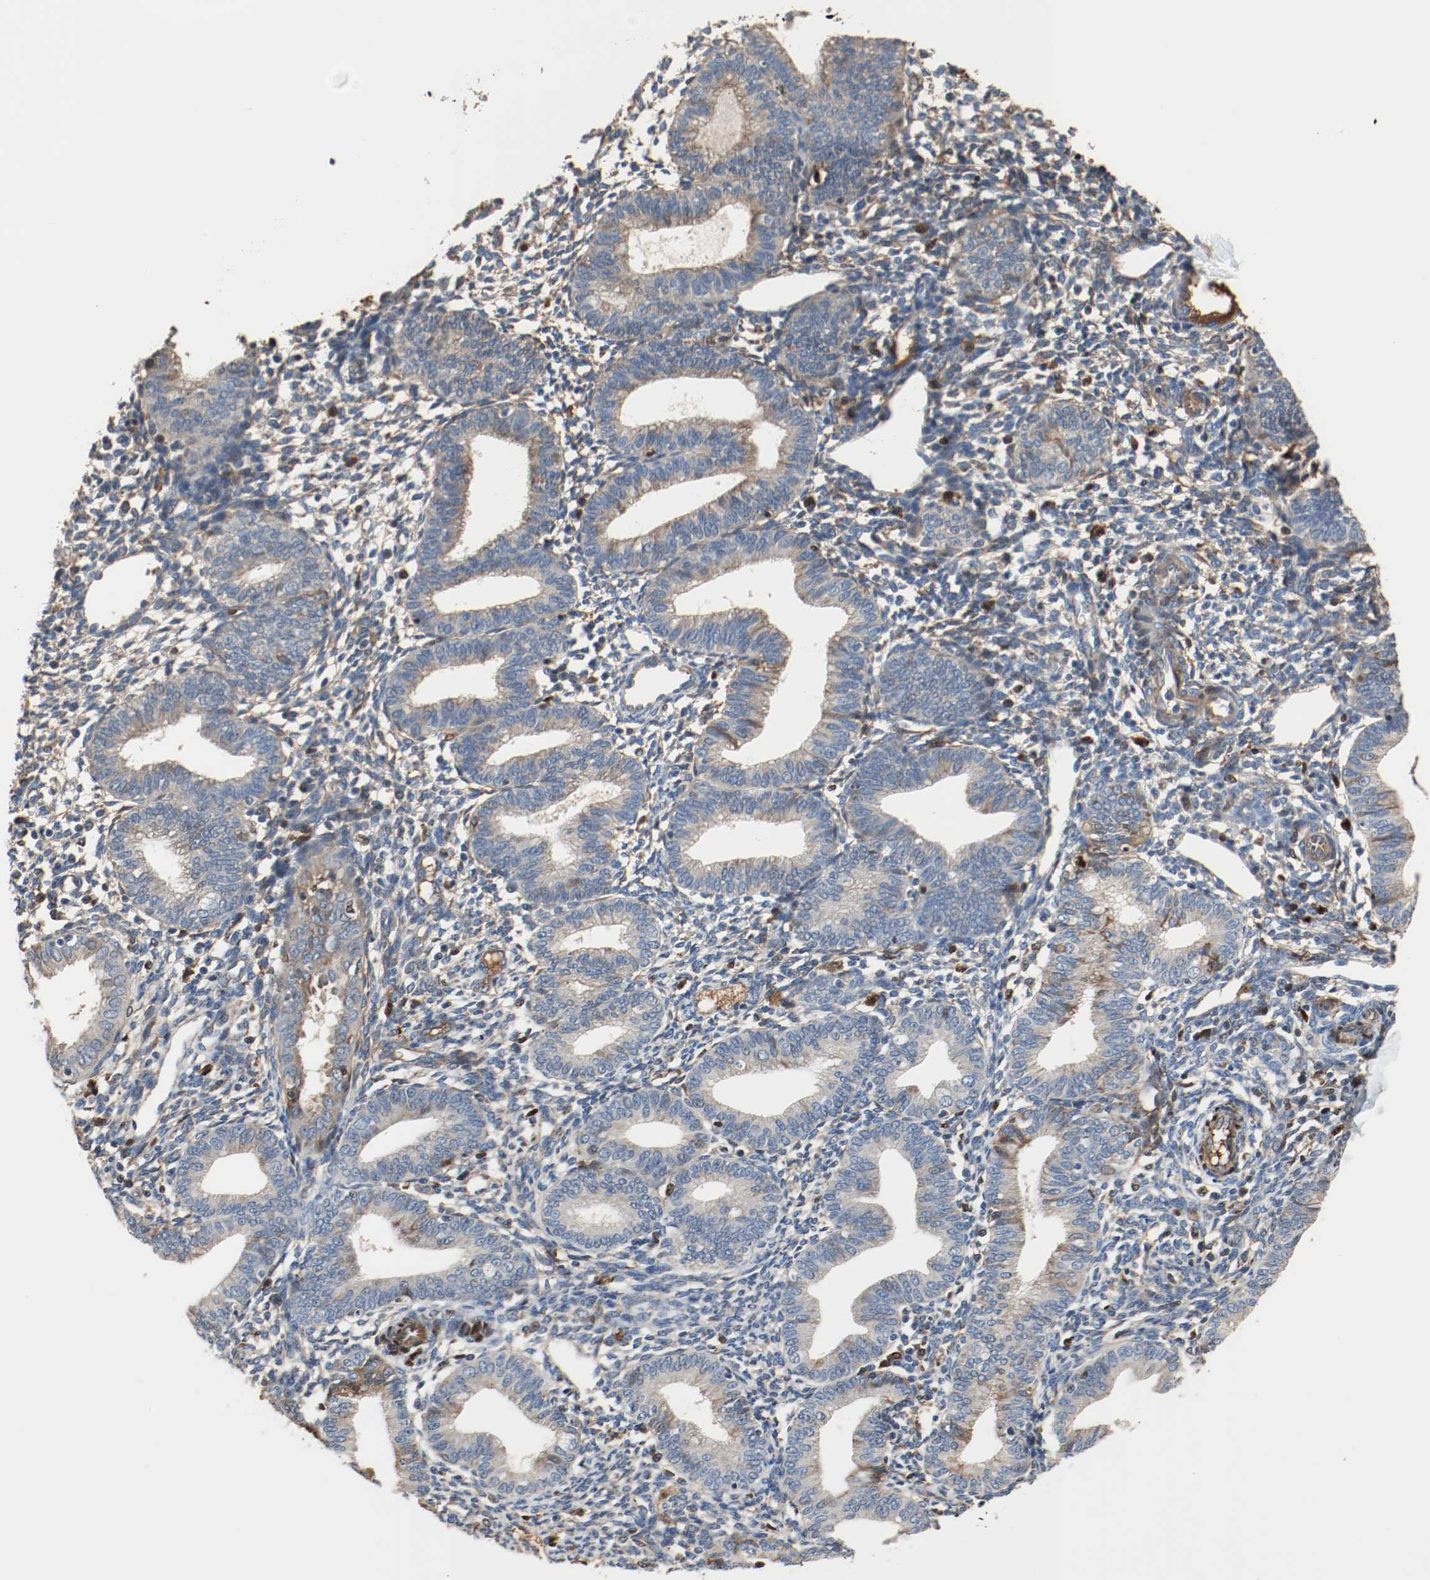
{"staining": {"intensity": "negative", "quantity": "none", "location": "none"}, "tissue": "endometrium", "cell_type": "Cells in endometrial stroma", "image_type": "normal", "snomed": [{"axis": "morphology", "description": "Normal tissue, NOS"}, {"axis": "topography", "description": "Endometrium"}], "caption": "DAB immunohistochemical staining of normal human endometrium reveals no significant positivity in cells in endometrial stroma. (Brightfield microscopy of DAB (3,3'-diaminobenzidine) immunohistochemistry at high magnification).", "gene": "BLK", "patient": {"sex": "female", "age": 61}}